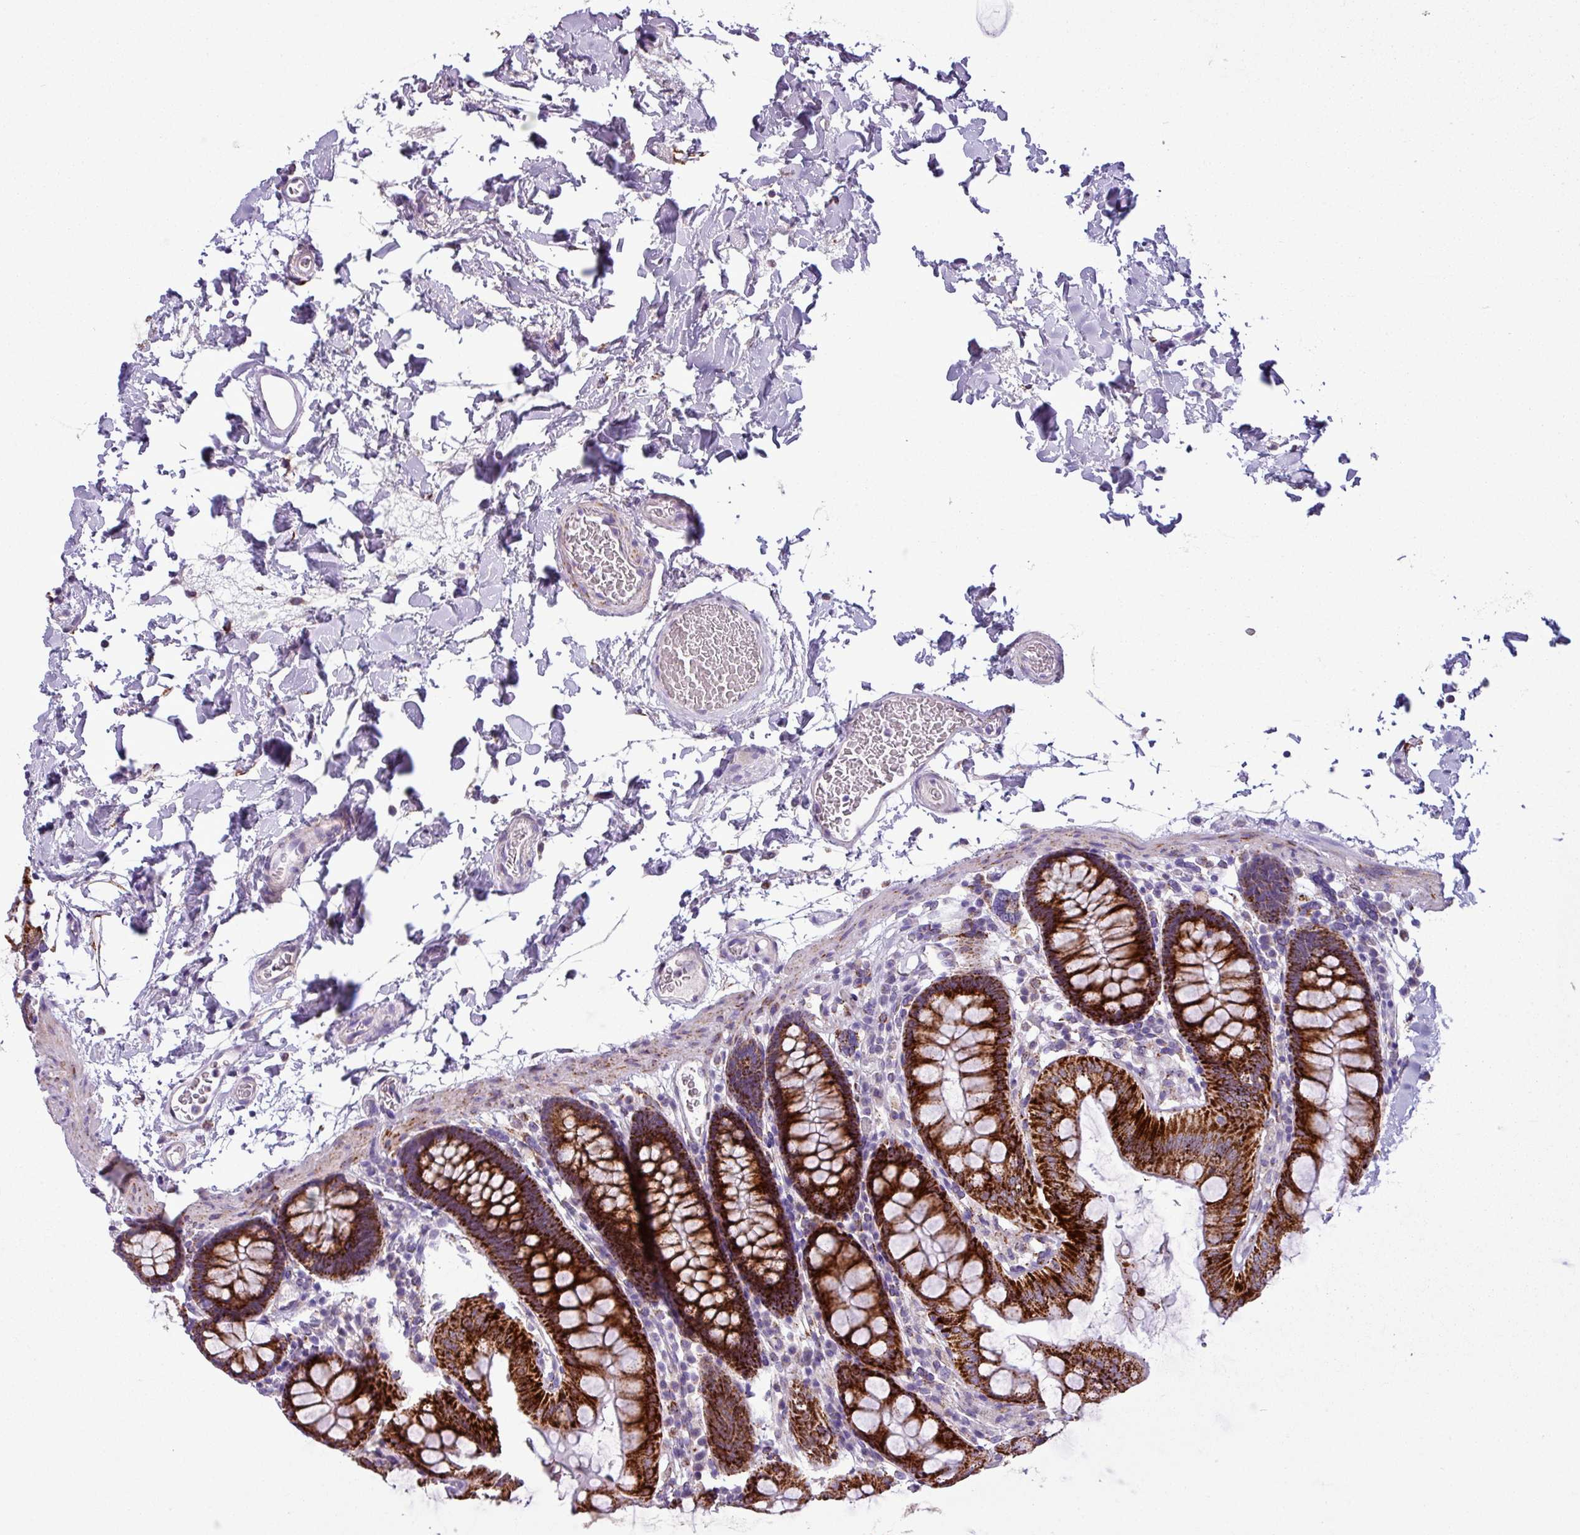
{"staining": {"intensity": "weak", "quantity": ">75%", "location": "cytoplasmic/membranous"}, "tissue": "colon", "cell_type": "Endothelial cells", "image_type": "normal", "snomed": [{"axis": "morphology", "description": "Normal tissue, NOS"}, {"axis": "topography", "description": "Colon"}], "caption": "Immunohistochemistry (IHC) (DAB (3,3'-diaminobenzidine)) staining of unremarkable human colon displays weak cytoplasmic/membranous protein positivity in approximately >75% of endothelial cells. Immunohistochemistry (IHC) stains the protein of interest in brown and the nuclei are stained blue.", "gene": "ZNF667", "patient": {"sex": "male", "age": 75}}